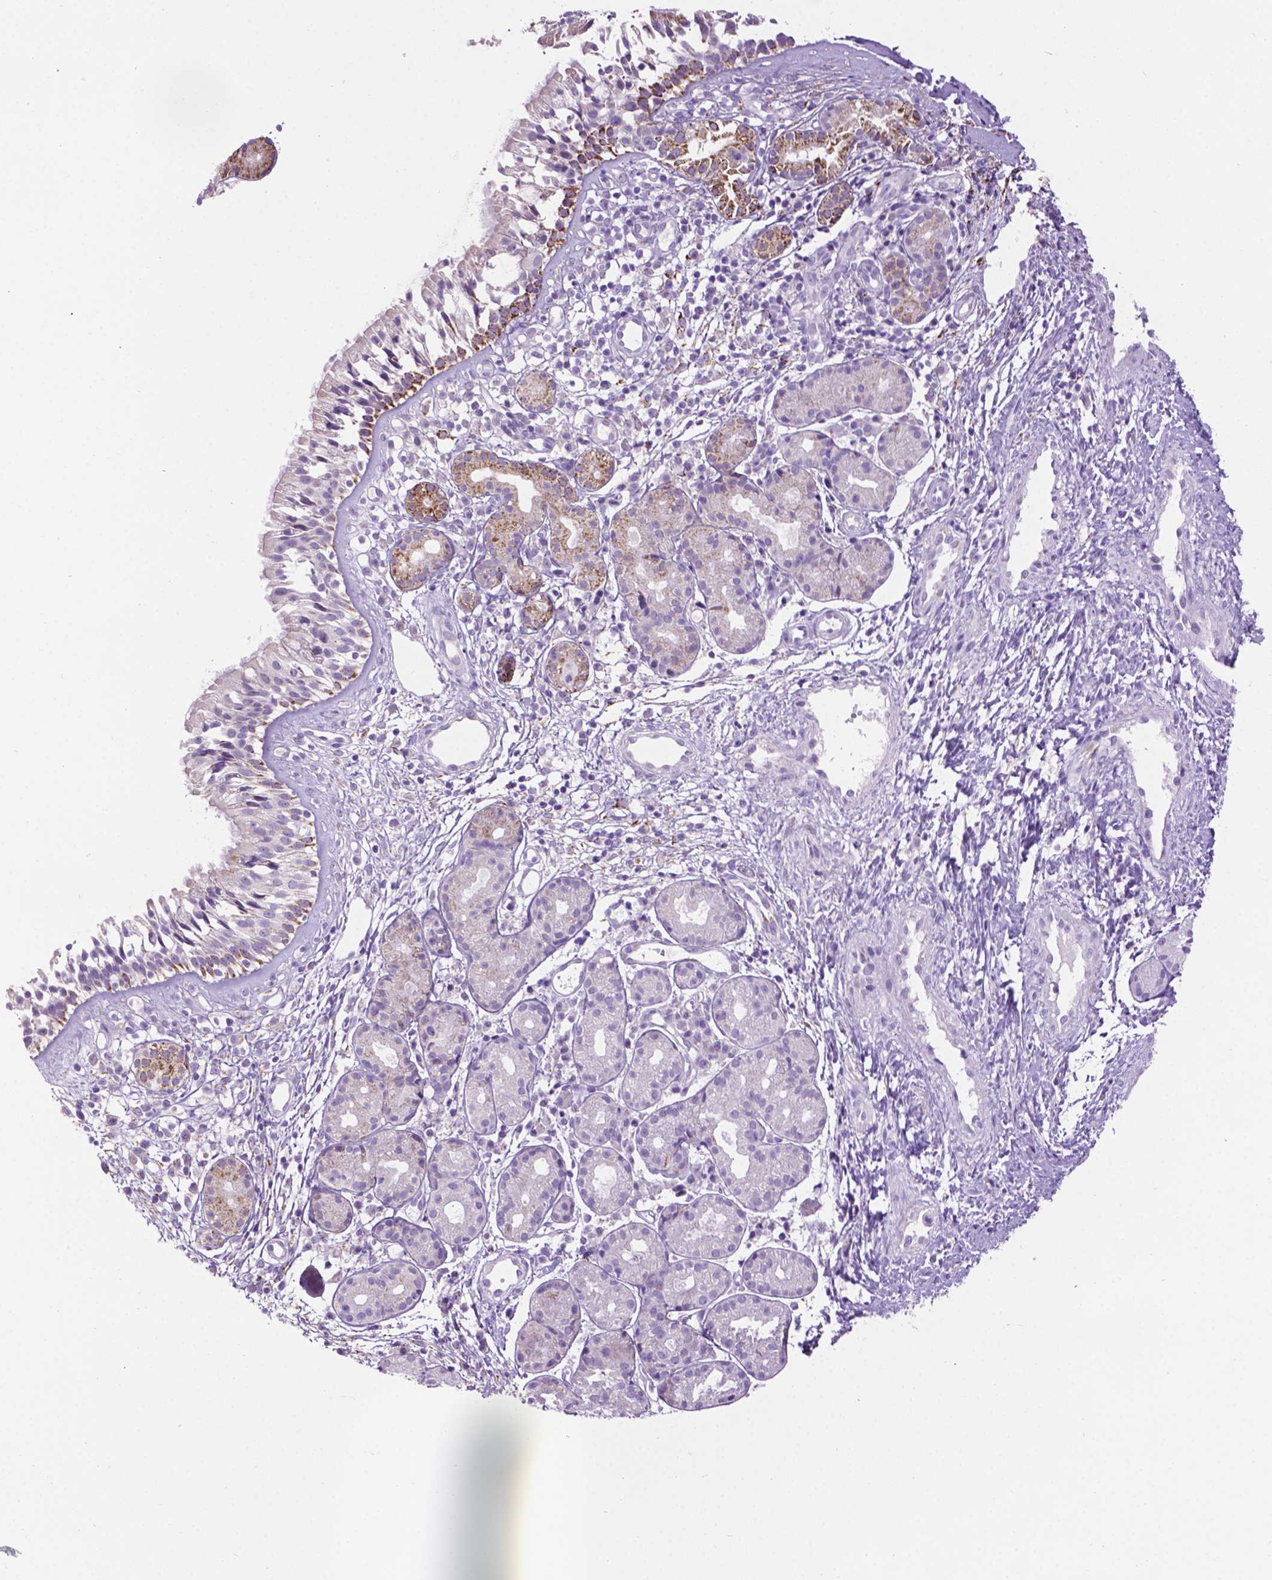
{"staining": {"intensity": "moderate", "quantity": "<25%", "location": "cytoplasmic/membranous"}, "tissue": "nasopharynx", "cell_type": "Respiratory epithelial cells", "image_type": "normal", "snomed": [{"axis": "morphology", "description": "Normal tissue, NOS"}, {"axis": "topography", "description": "Nasopharynx"}], "caption": "Respiratory epithelial cells show low levels of moderate cytoplasmic/membranous expression in approximately <25% of cells in benign nasopharynx. (brown staining indicates protein expression, while blue staining denotes nuclei).", "gene": "TMEM132E", "patient": {"sex": "male", "age": 58}}